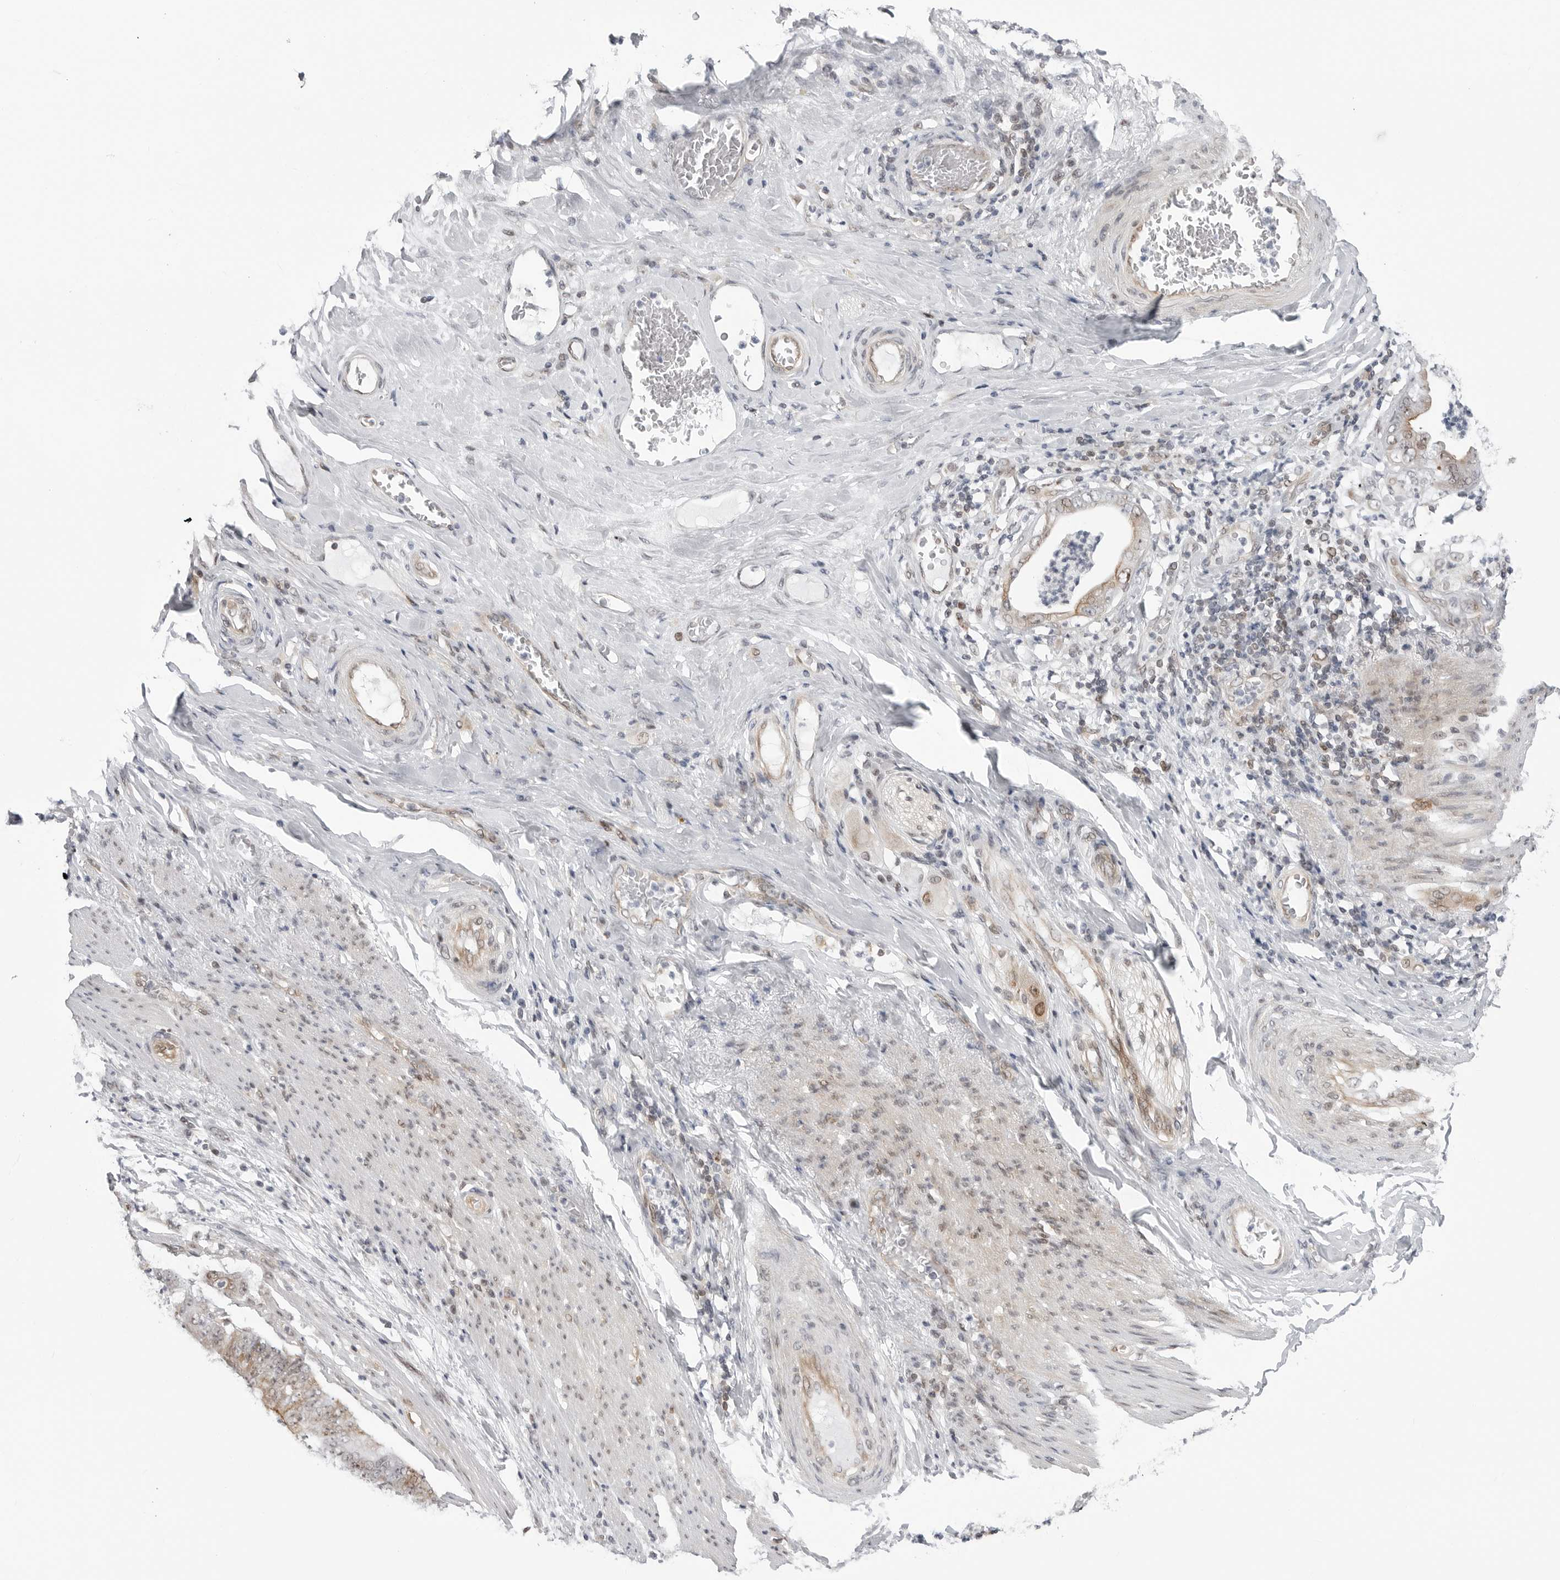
{"staining": {"intensity": "moderate", "quantity": ">75%", "location": "cytoplasmic/membranous,nuclear"}, "tissue": "stomach cancer", "cell_type": "Tumor cells", "image_type": "cancer", "snomed": [{"axis": "morphology", "description": "Adenocarcinoma, NOS"}, {"axis": "topography", "description": "Stomach"}], "caption": "DAB (3,3'-diaminobenzidine) immunohistochemical staining of stomach adenocarcinoma displays moderate cytoplasmic/membranous and nuclear protein staining in approximately >75% of tumor cells. (DAB (3,3'-diaminobenzidine) IHC with brightfield microscopy, high magnification).", "gene": "FAM135B", "patient": {"sex": "female", "age": 73}}